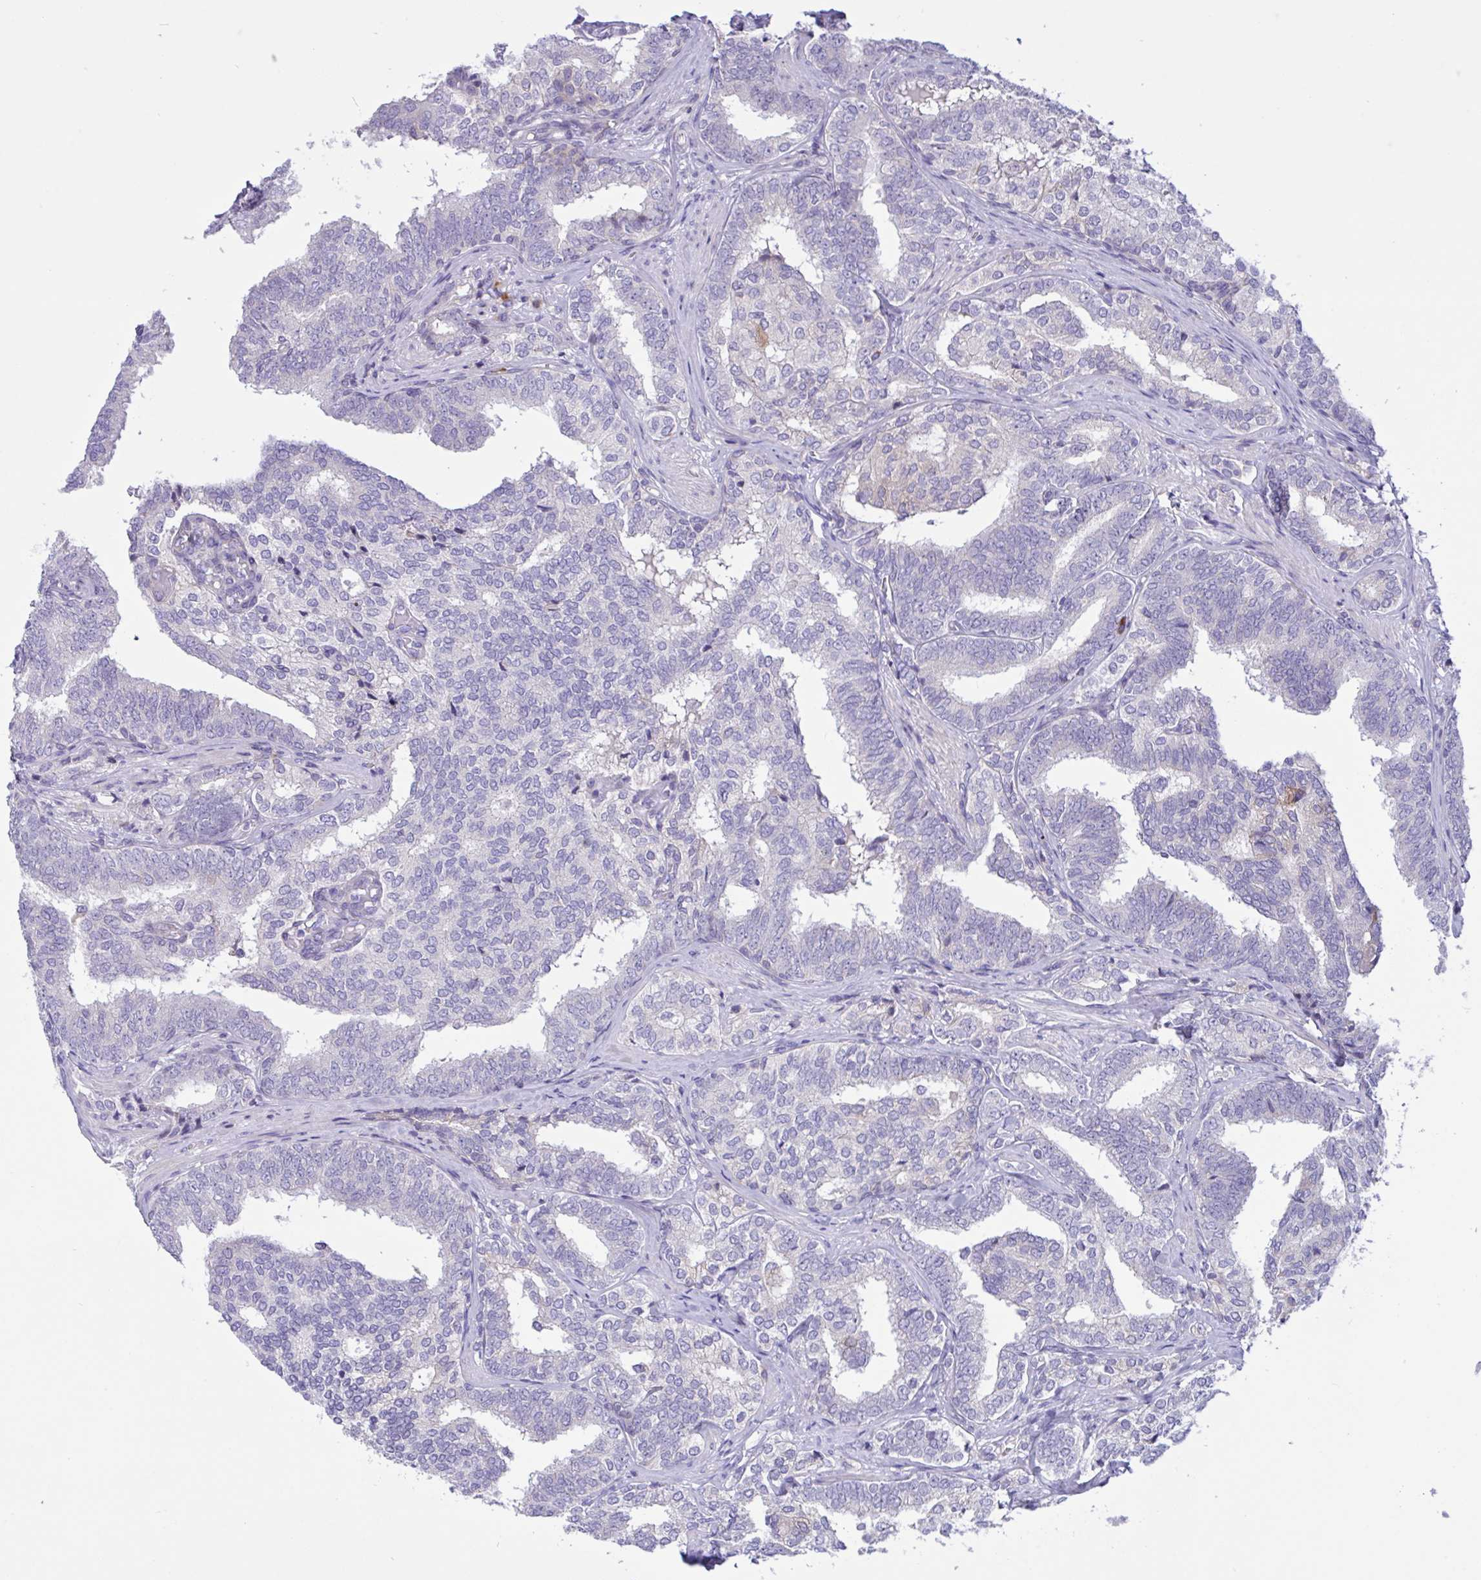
{"staining": {"intensity": "negative", "quantity": "none", "location": "none"}, "tissue": "prostate cancer", "cell_type": "Tumor cells", "image_type": "cancer", "snomed": [{"axis": "morphology", "description": "Adenocarcinoma, High grade"}, {"axis": "topography", "description": "Prostate"}], "caption": "High magnification brightfield microscopy of adenocarcinoma (high-grade) (prostate) stained with DAB (3,3'-diaminobenzidine) (brown) and counterstained with hematoxylin (blue): tumor cells show no significant staining.", "gene": "DSC3", "patient": {"sex": "male", "age": 72}}